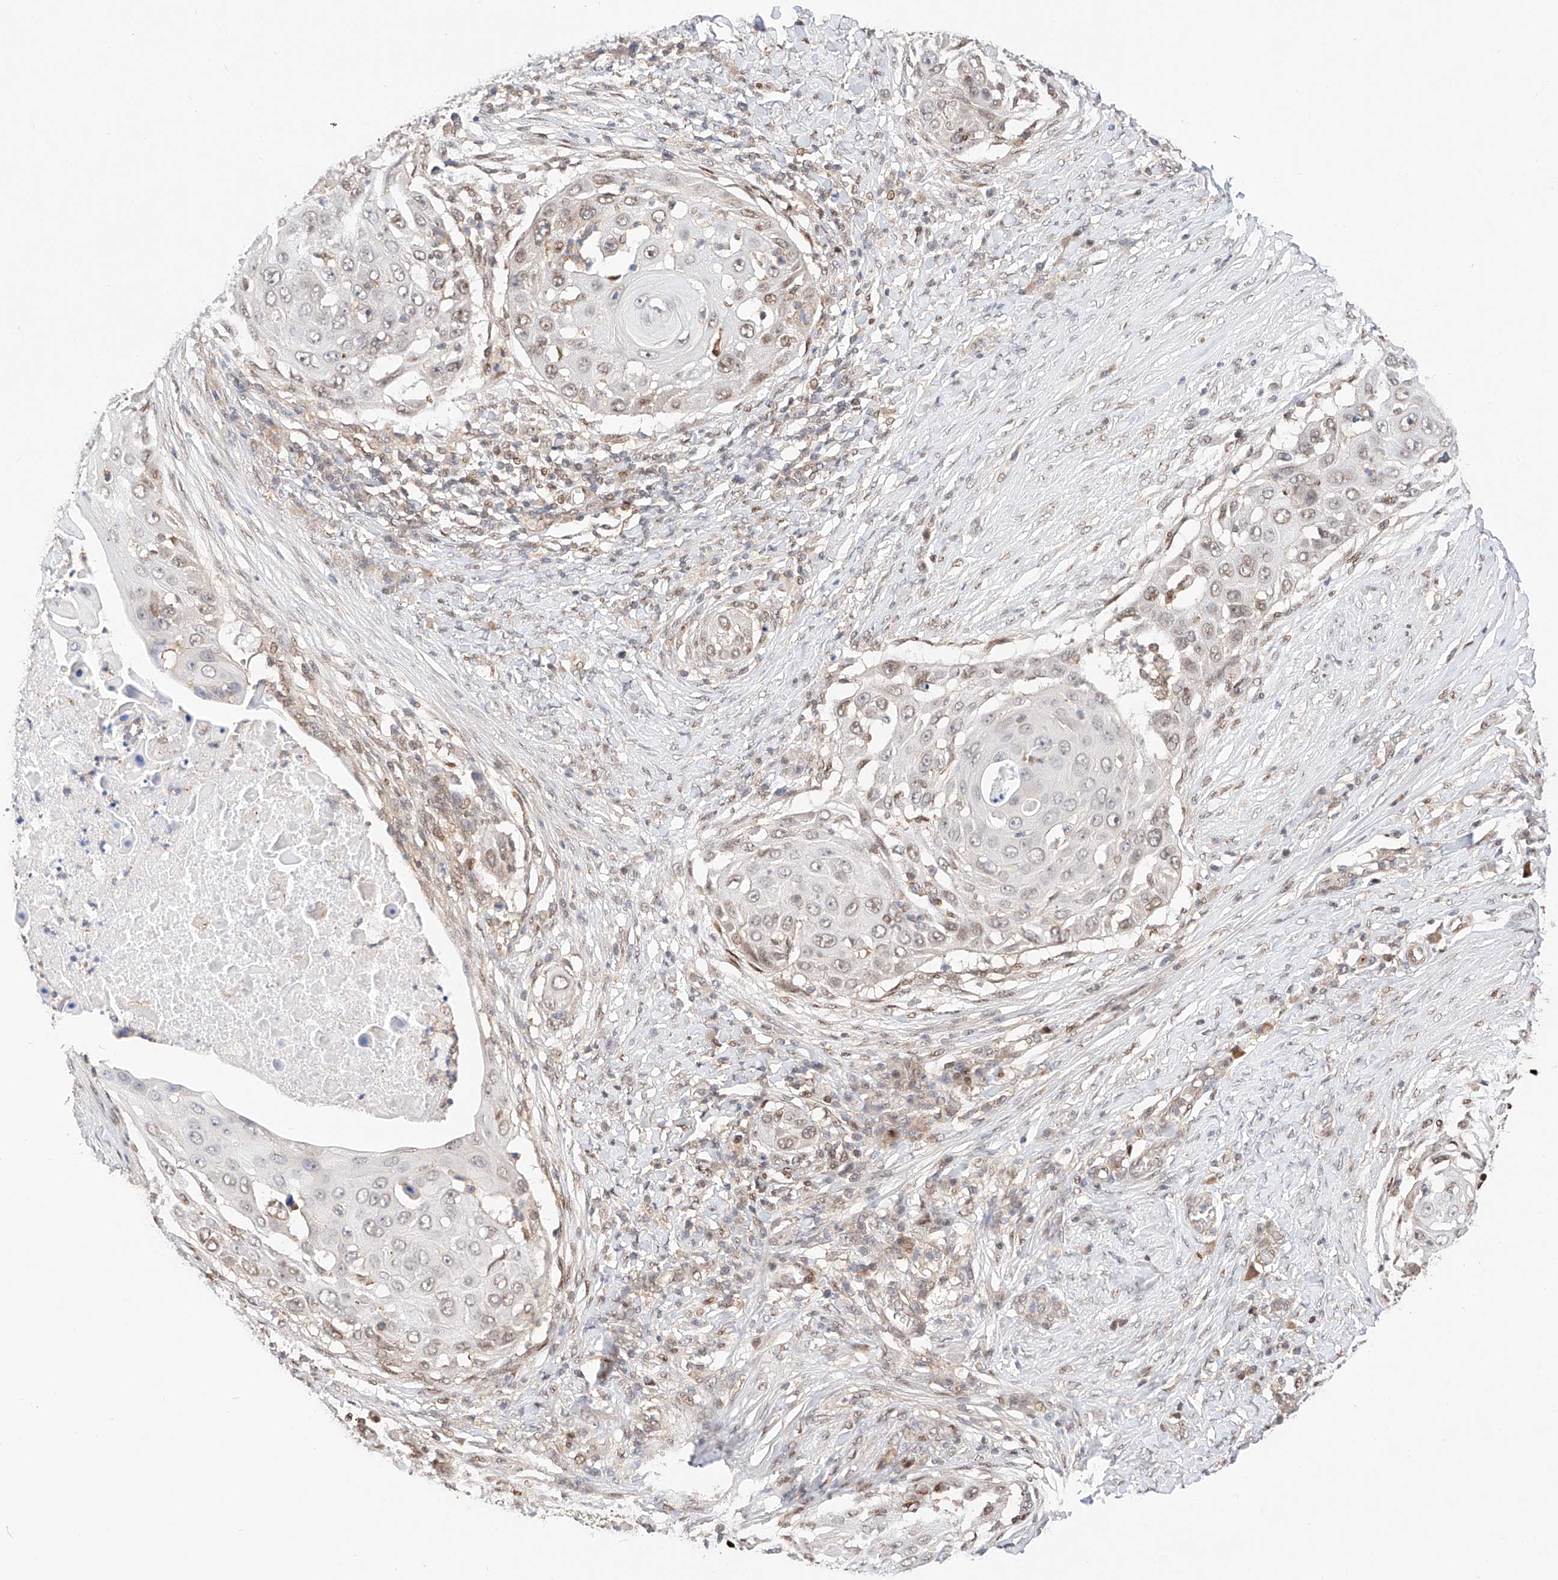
{"staining": {"intensity": "weak", "quantity": "<25%", "location": "nuclear"}, "tissue": "skin cancer", "cell_type": "Tumor cells", "image_type": "cancer", "snomed": [{"axis": "morphology", "description": "Squamous cell carcinoma, NOS"}, {"axis": "topography", "description": "Skin"}], "caption": "Tumor cells show no significant positivity in skin cancer (squamous cell carcinoma).", "gene": "HDAC9", "patient": {"sex": "female", "age": 44}}